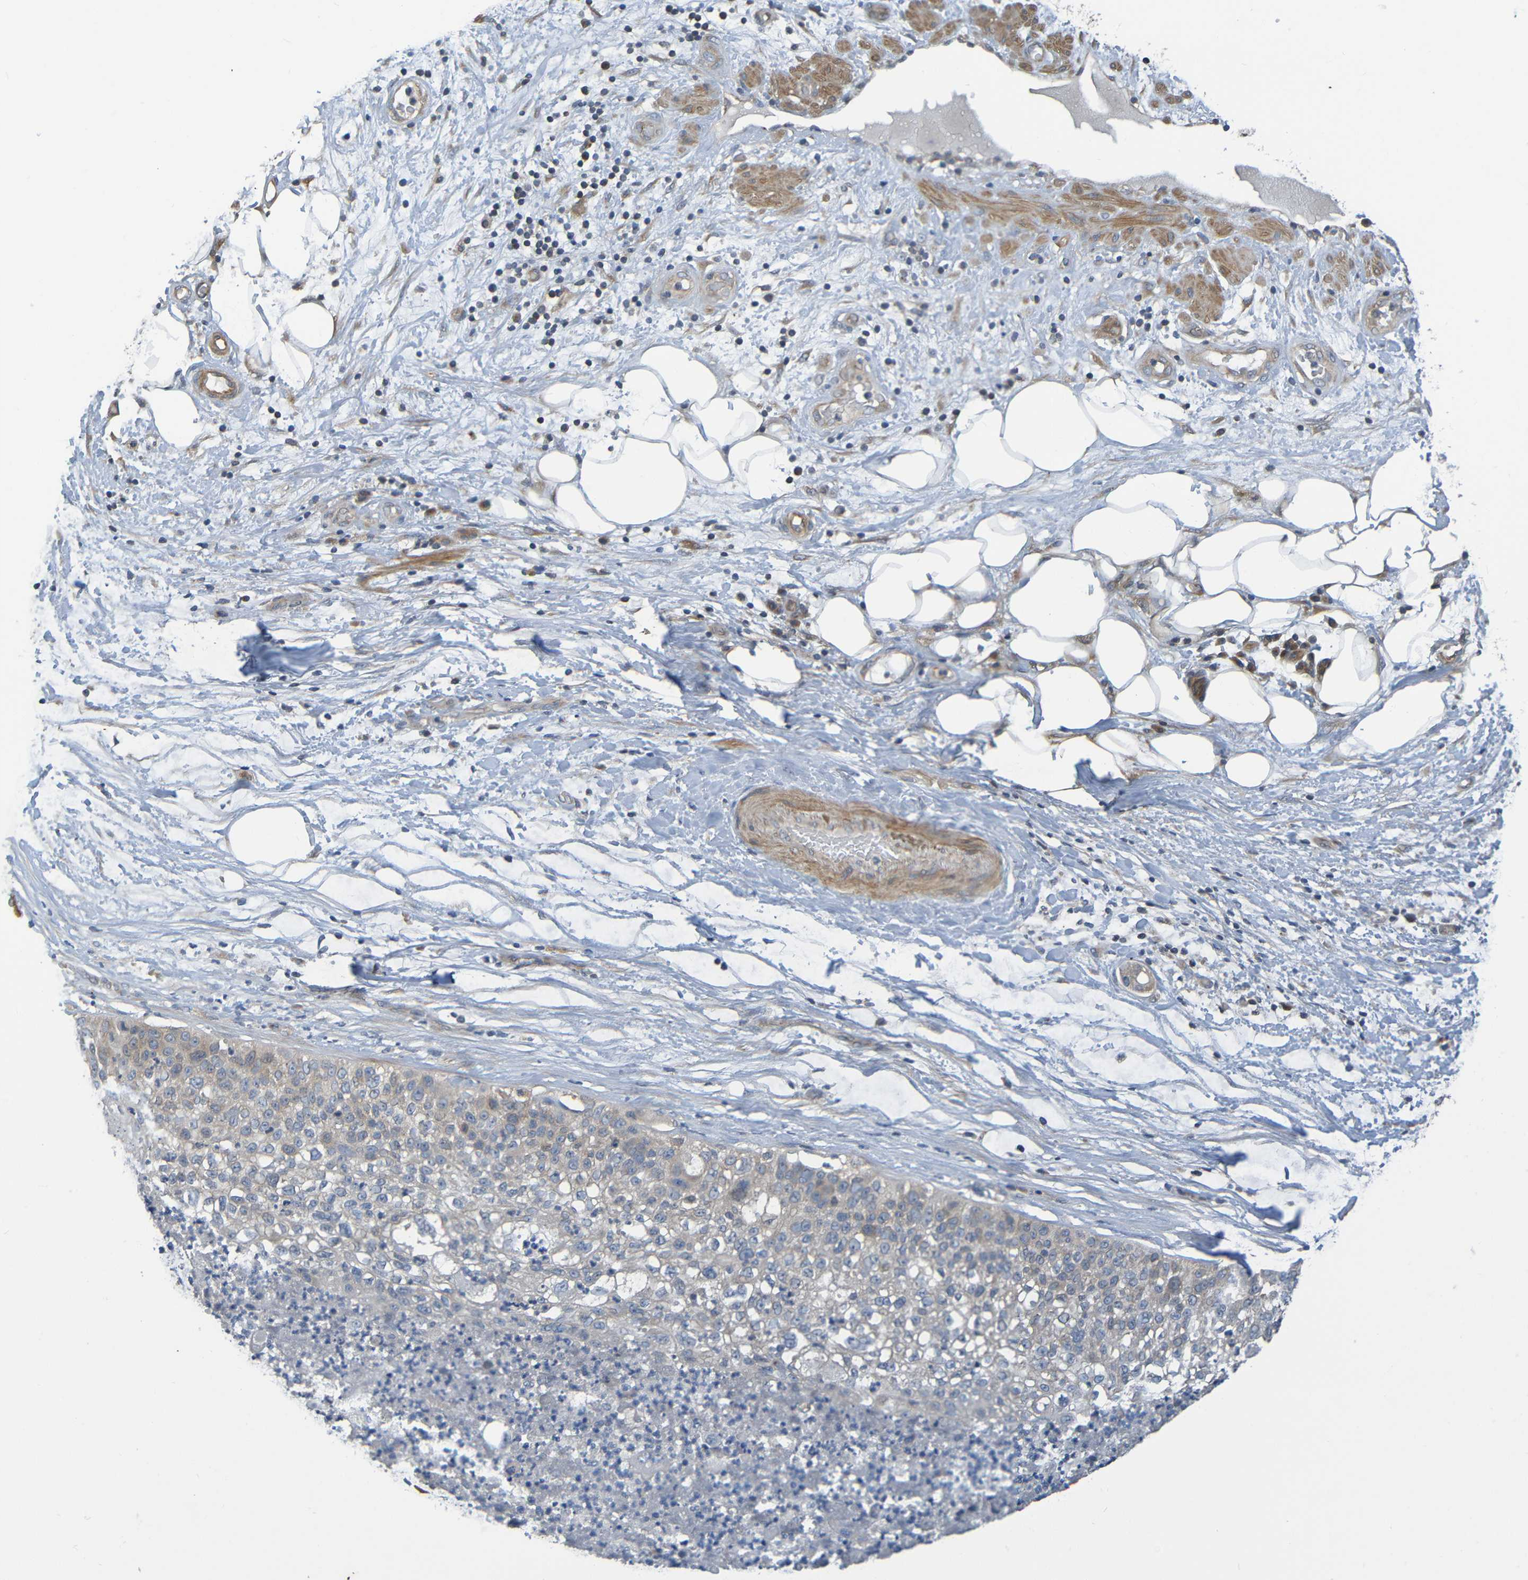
{"staining": {"intensity": "weak", "quantity": "25%-75%", "location": "cytoplasmic/membranous"}, "tissue": "lung cancer", "cell_type": "Tumor cells", "image_type": "cancer", "snomed": [{"axis": "morphology", "description": "Inflammation, NOS"}, {"axis": "morphology", "description": "Squamous cell carcinoma, NOS"}, {"axis": "topography", "description": "Lymph node"}, {"axis": "topography", "description": "Soft tissue"}, {"axis": "topography", "description": "Lung"}], "caption": "Protein positivity by immunohistochemistry reveals weak cytoplasmic/membranous expression in about 25%-75% of tumor cells in squamous cell carcinoma (lung).", "gene": "CYP4F2", "patient": {"sex": "male", "age": 66}}